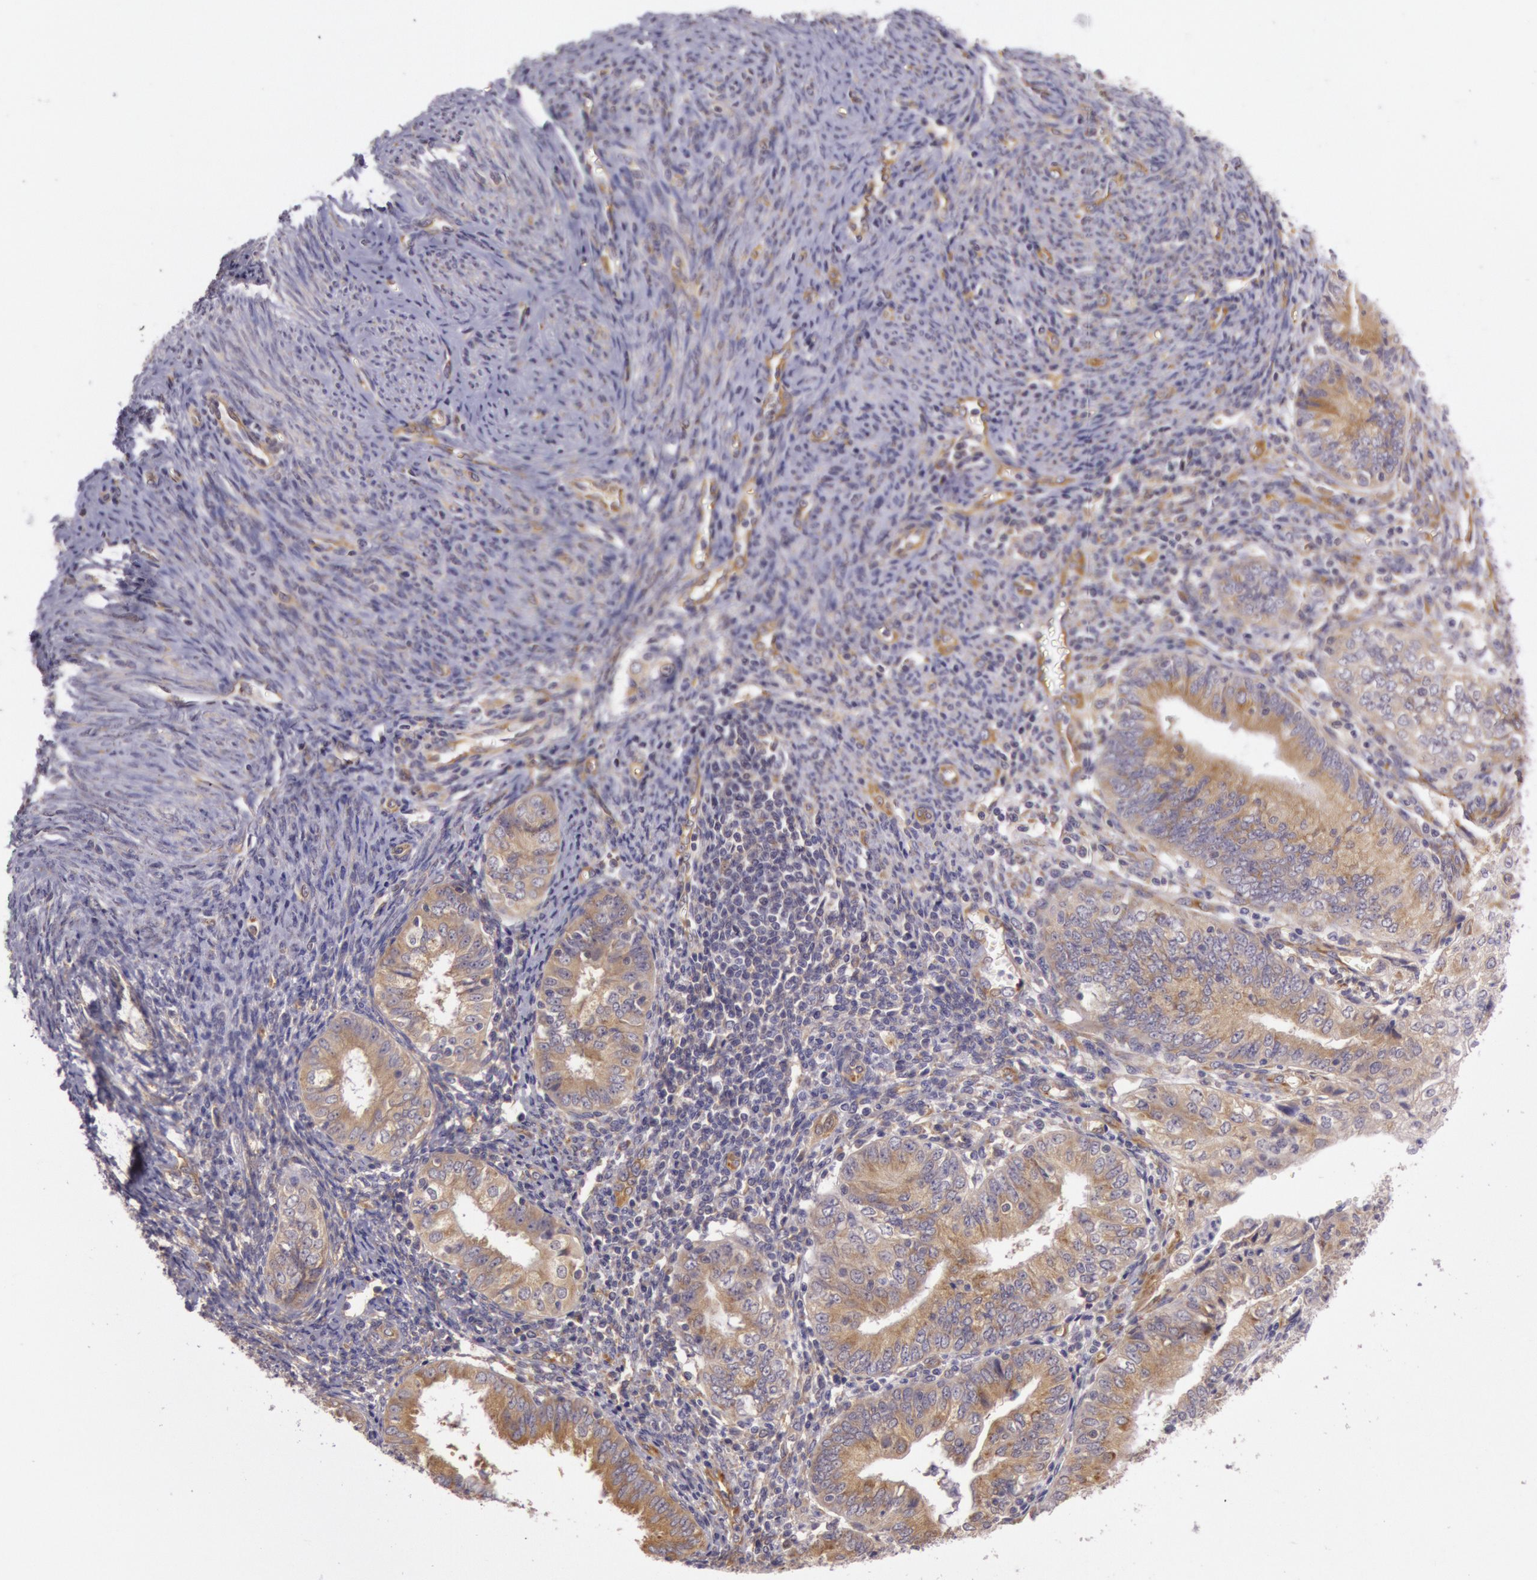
{"staining": {"intensity": "weak", "quantity": ">75%", "location": "cytoplasmic/membranous"}, "tissue": "endometrial cancer", "cell_type": "Tumor cells", "image_type": "cancer", "snomed": [{"axis": "morphology", "description": "Adenocarcinoma, NOS"}, {"axis": "topography", "description": "Endometrium"}], "caption": "Tumor cells demonstrate weak cytoplasmic/membranous expression in about >75% of cells in endometrial adenocarcinoma.", "gene": "CHUK", "patient": {"sex": "female", "age": 55}}